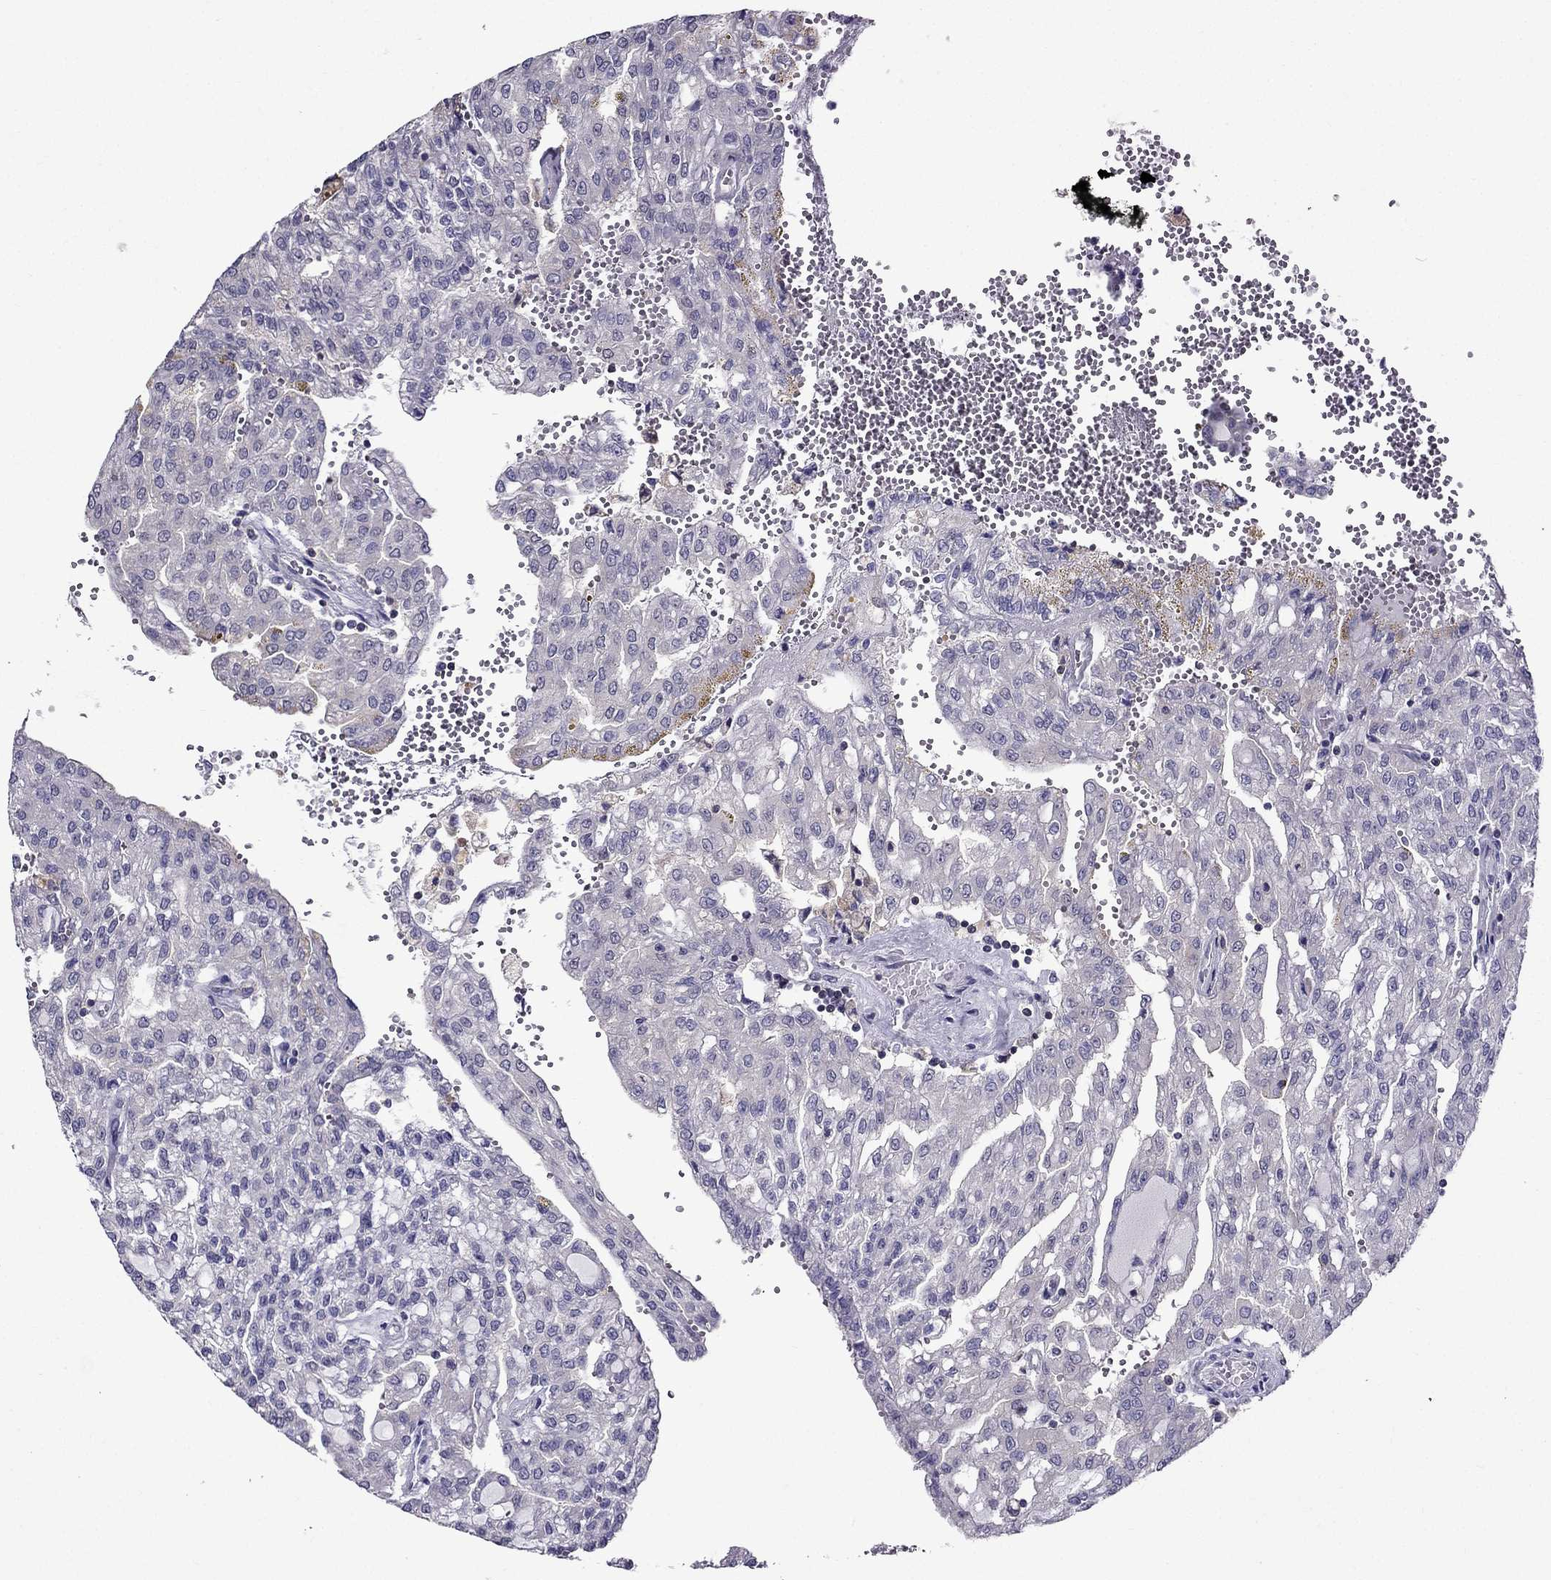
{"staining": {"intensity": "negative", "quantity": "none", "location": "none"}, "tissue": "renal cancer", "cell_type": "Tumor cells", "image_type": "cancer", "snomed": [{"axis": "morphology", "description": "Adenocarcinoma, NOS"}, {"axis": "topography", "description": "Kidney"}], "caption": "Immunohistochemistry (IHC) photomicrograph of human adenocarcinoma (renal) stained for a protein (brown), which demonstrates no expression in tumor cells.", "gene": "AAK1", "patient": {"sex": "male", "age": 63}}